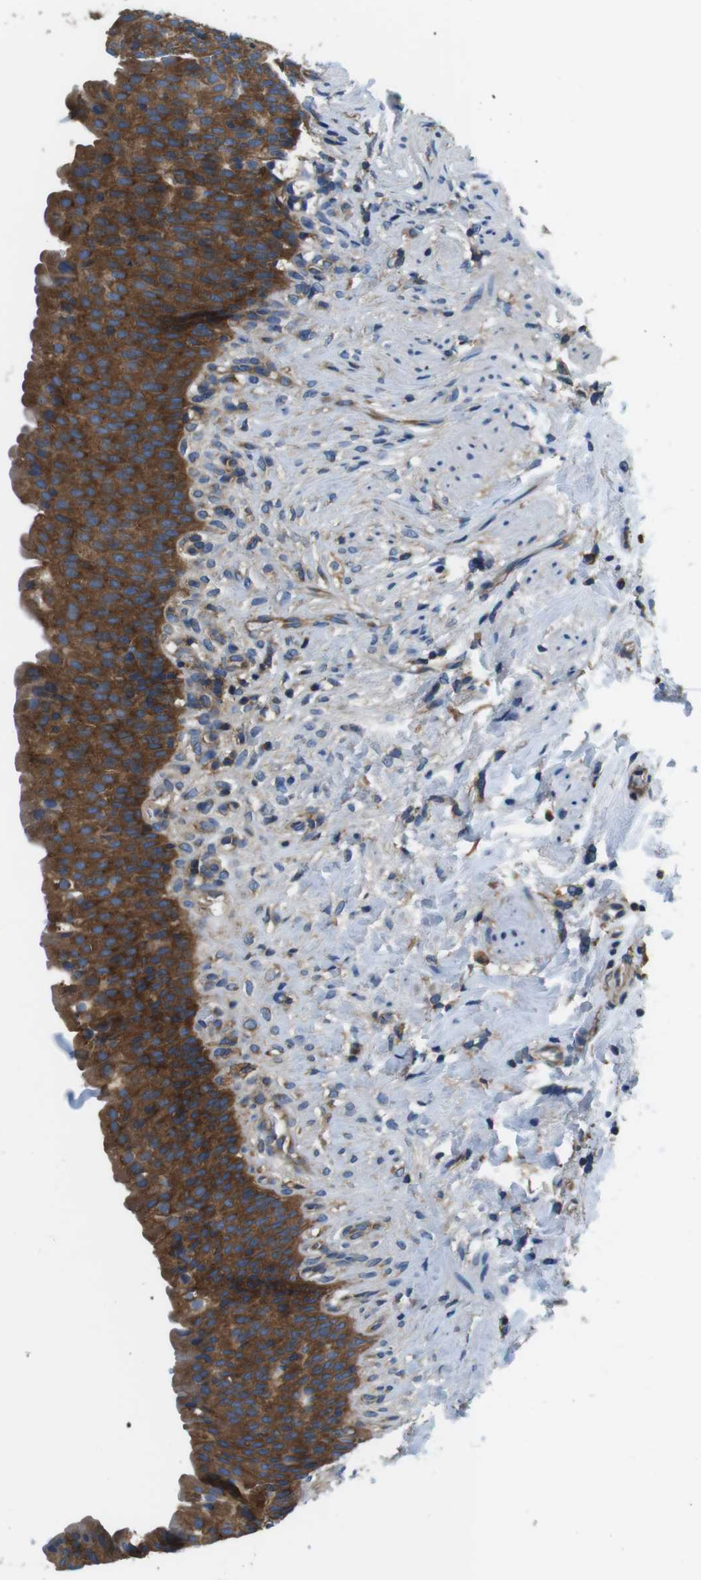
{"staining": {"intensity": "strong", "quantity": ">75%", "location": "cytoplasmic/membranous"}, "tissue": "urinary bladder", "cell_type": "Urothelial cells", "image_type": "normal", "snomed": [{"axis": "morphology", "description": "Normal tissue, NOS"}, {"axis": "topography", "description": "Urinary bladder"}], "caption": "This image shows immunohistochemistry (IHC) staining of unremarkable urinary bladder, with high strong cytoplasmic/membranous expression in about >75% of urothelial cells.", "gene": "DENND4C", "patient": {"sex": "female", "age": 79}}